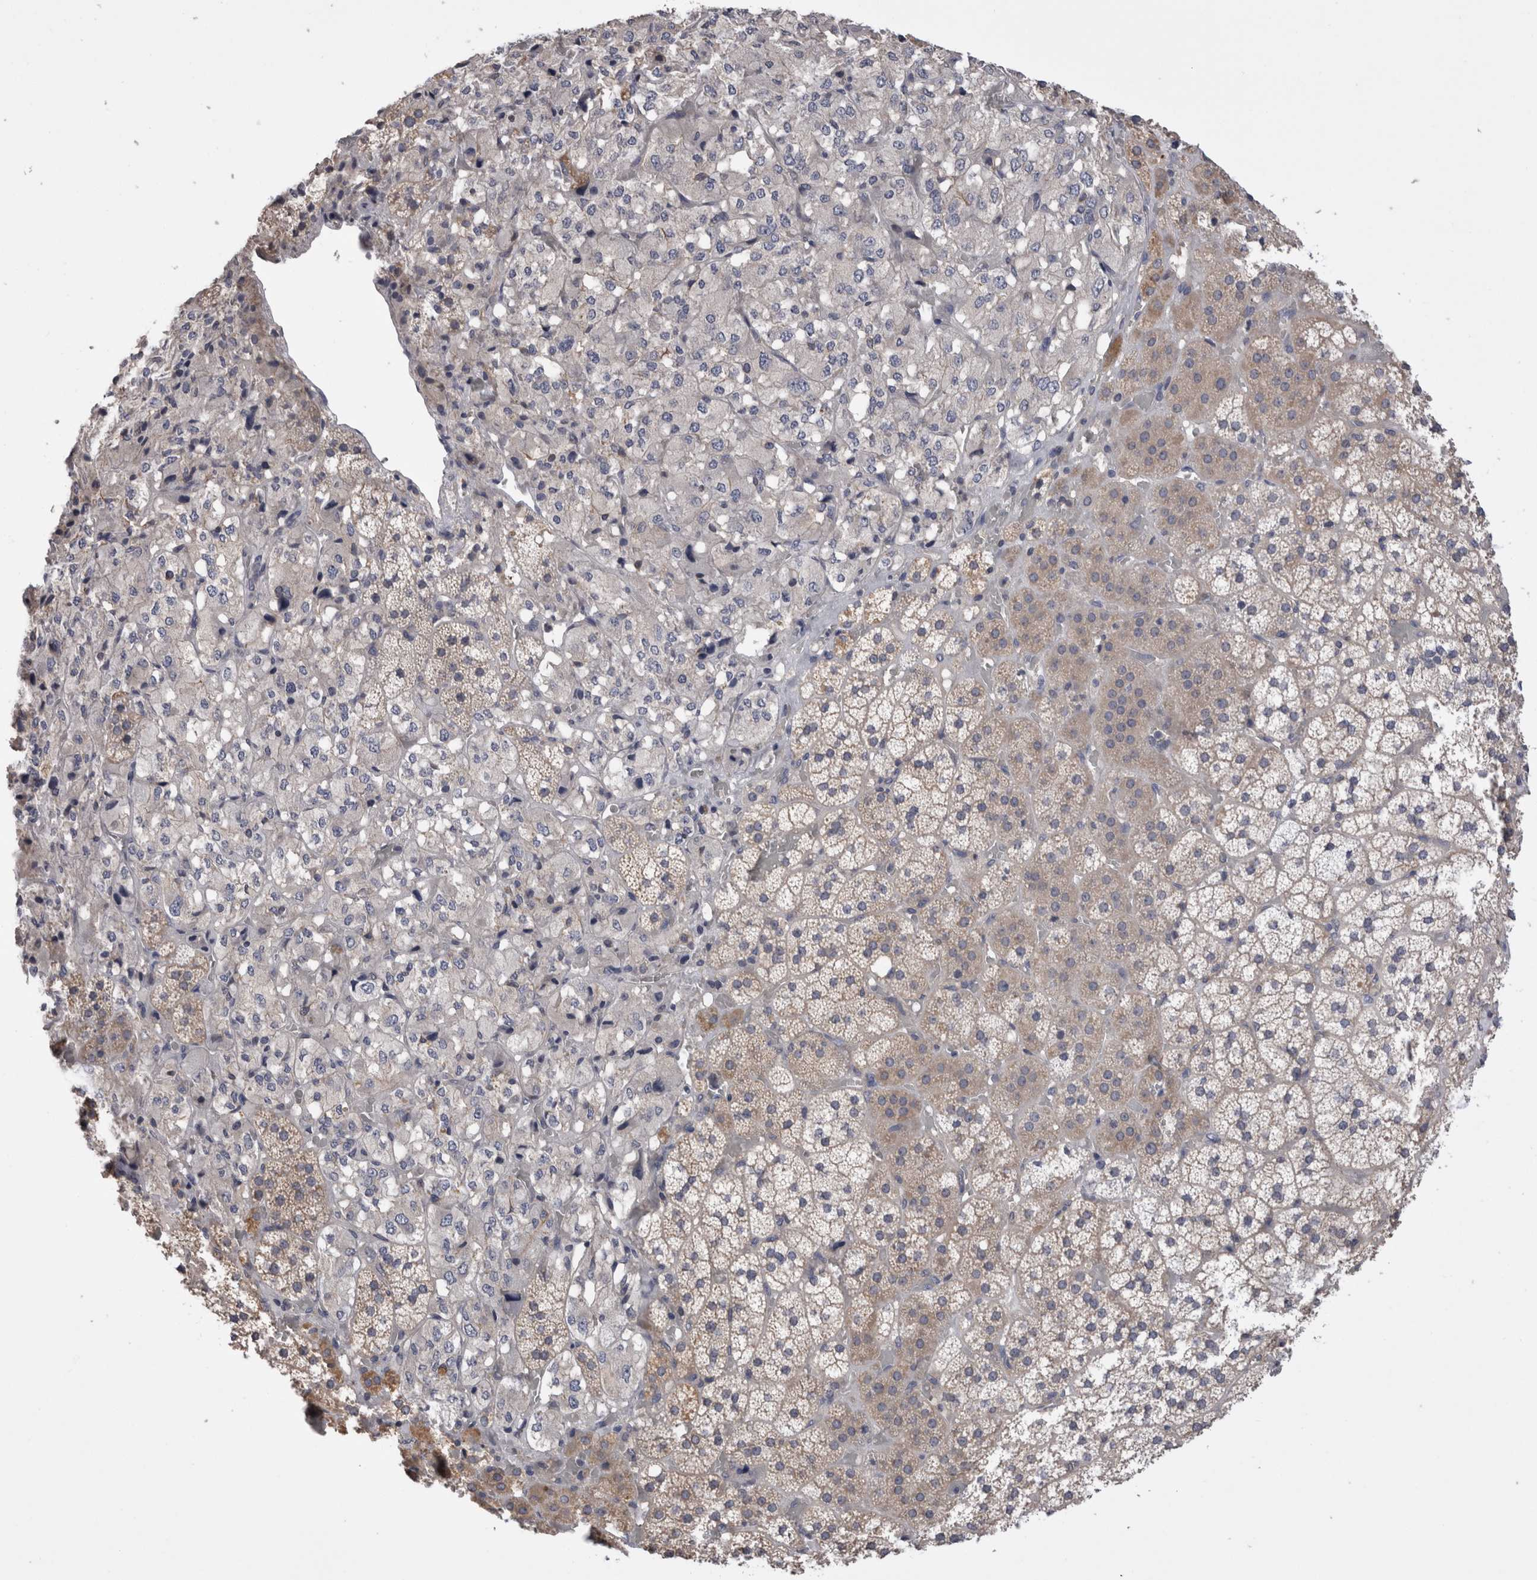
{"staining": {"intensity": "weak", "quantity": "25%-75%", "location": "cytoplasmic/membranous"}, "tissue": "adrenal gland", "cell_type": "Glandular cells", "image_type": "normal", "snomed": [{"axis": "morphology", "description": "Normal tissue, NOS"}, {"axis": "topography", "description": "Adrenal gland"}], "caption": "Brown immunohistochemical staining in unremarkable adrenal gland displays weak cytoplasmic/membranous expression in about 25%-75% of glandular cells.", "gene": "OTOR", "patient": {"sex": "female", "age": 44}}